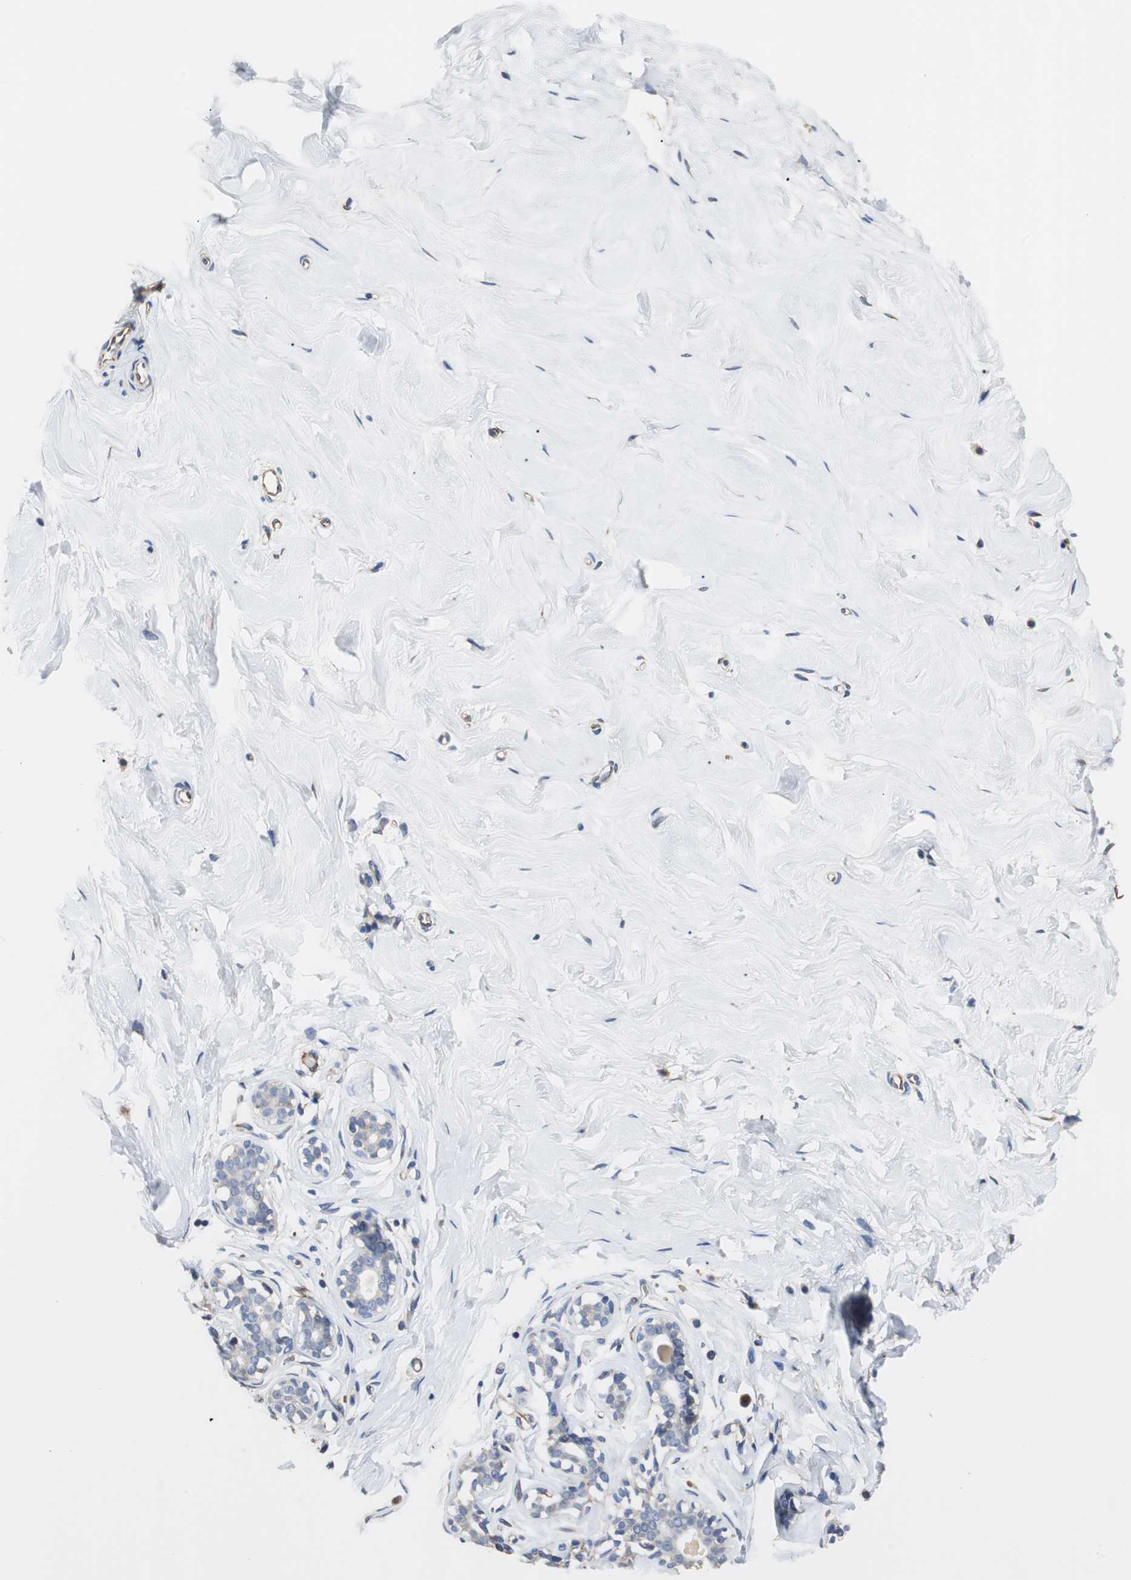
{"staining": {"intensity": "negative", "quantity": "none", "location": "none"}, "tissue": "breast", "cell_type": "Adipocytes", "image_type": "normal", "snomed": [{"axis": "morphology", "description": "Normal tissue, NOS"}, {"axis": "topography", "description": "Breast"}], "caption": "A photomicrograph of breast stained for a protein exhibits no brown staining in adipocytes. Nuclei are stained in blue.", "gene": "PCK1", "patient": {"sex": "female", "age": 23}}